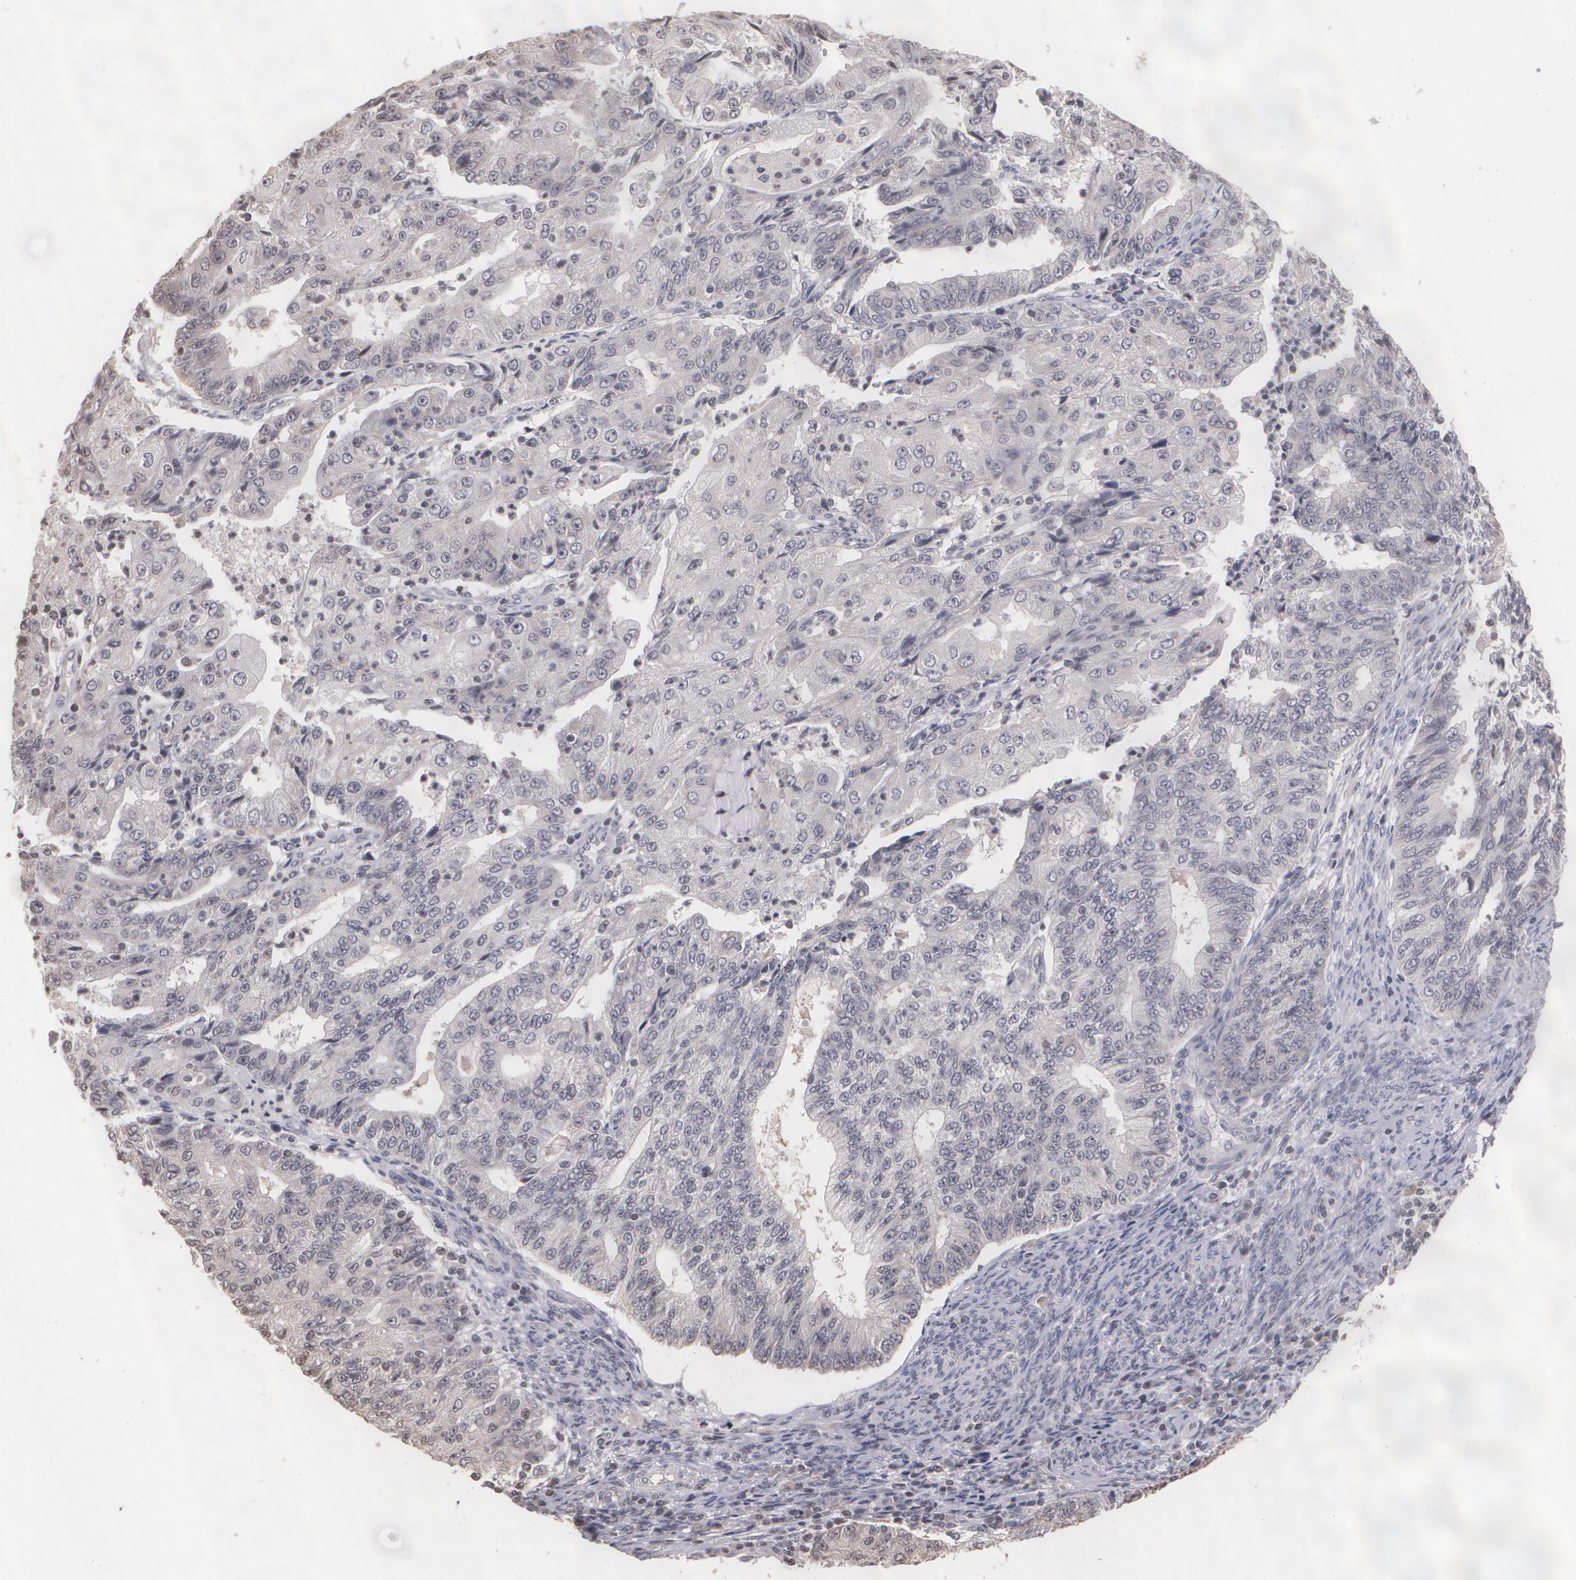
{"staining": {"intensity": "negative", "quantity": "none", "location": "none"}, "tissue": "endometrial cancer", "cell_type": "Tumor cells", "image_type": "cancer", "snomed": [{"axis": "morphology", "description": "Adenocarcinoma, NOS"}, {"axis": "topography", "description": "Endometrium"}], "caption": "IHC micrograph of neoplastic tissue: human endometrial cancer stained with DAB demonstrates no significant protein expression in tumor cells.", "gene": "THRB", "patient": {"sex": "female", "age": 56}}